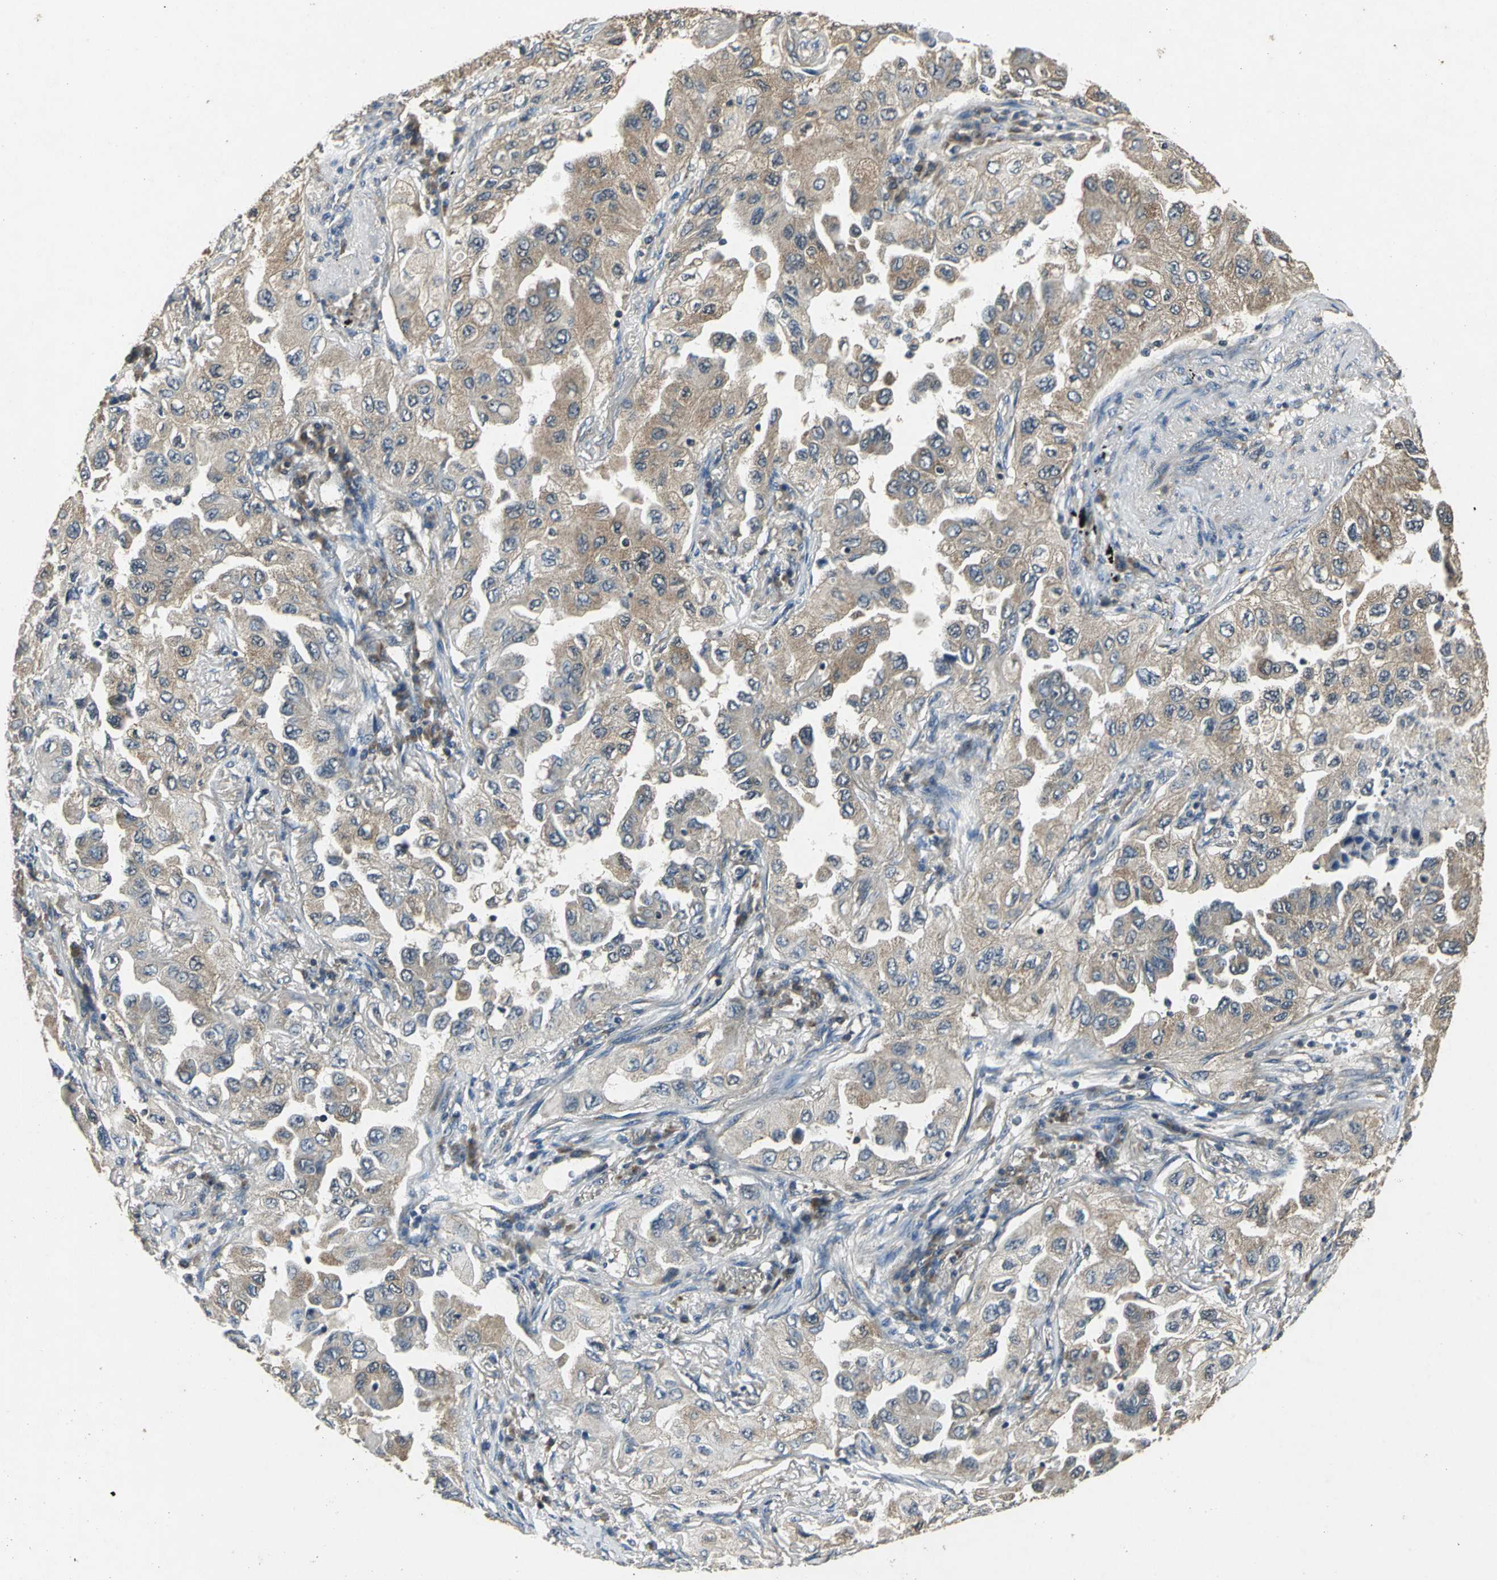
{"staining": {"intensity": "moderate", "quantity": ">75%", "location": "cytoplasmic/membranous"}, "tissue": "lung cancer", "cell_type": "Tumor cells", "image_type": "cancer", "snomed": [{"axis": "morphology", "description": "Adenocarcinoma, NOS"}, {"axis": "topography", "description": "Lung"}], "caption": "DAB immunohistochemical staining of lung cancer (adenocarcinoma) demonstrates moderate cytoplasmic/membranous protein expression in about >75% of tumor cells. Using DAB (brown) and hematoxylin (blue) stains, captured at high magnification using brightfield microscopy.", "gene": "IRF3", "patient": {"sex": "female", "age": 65}}